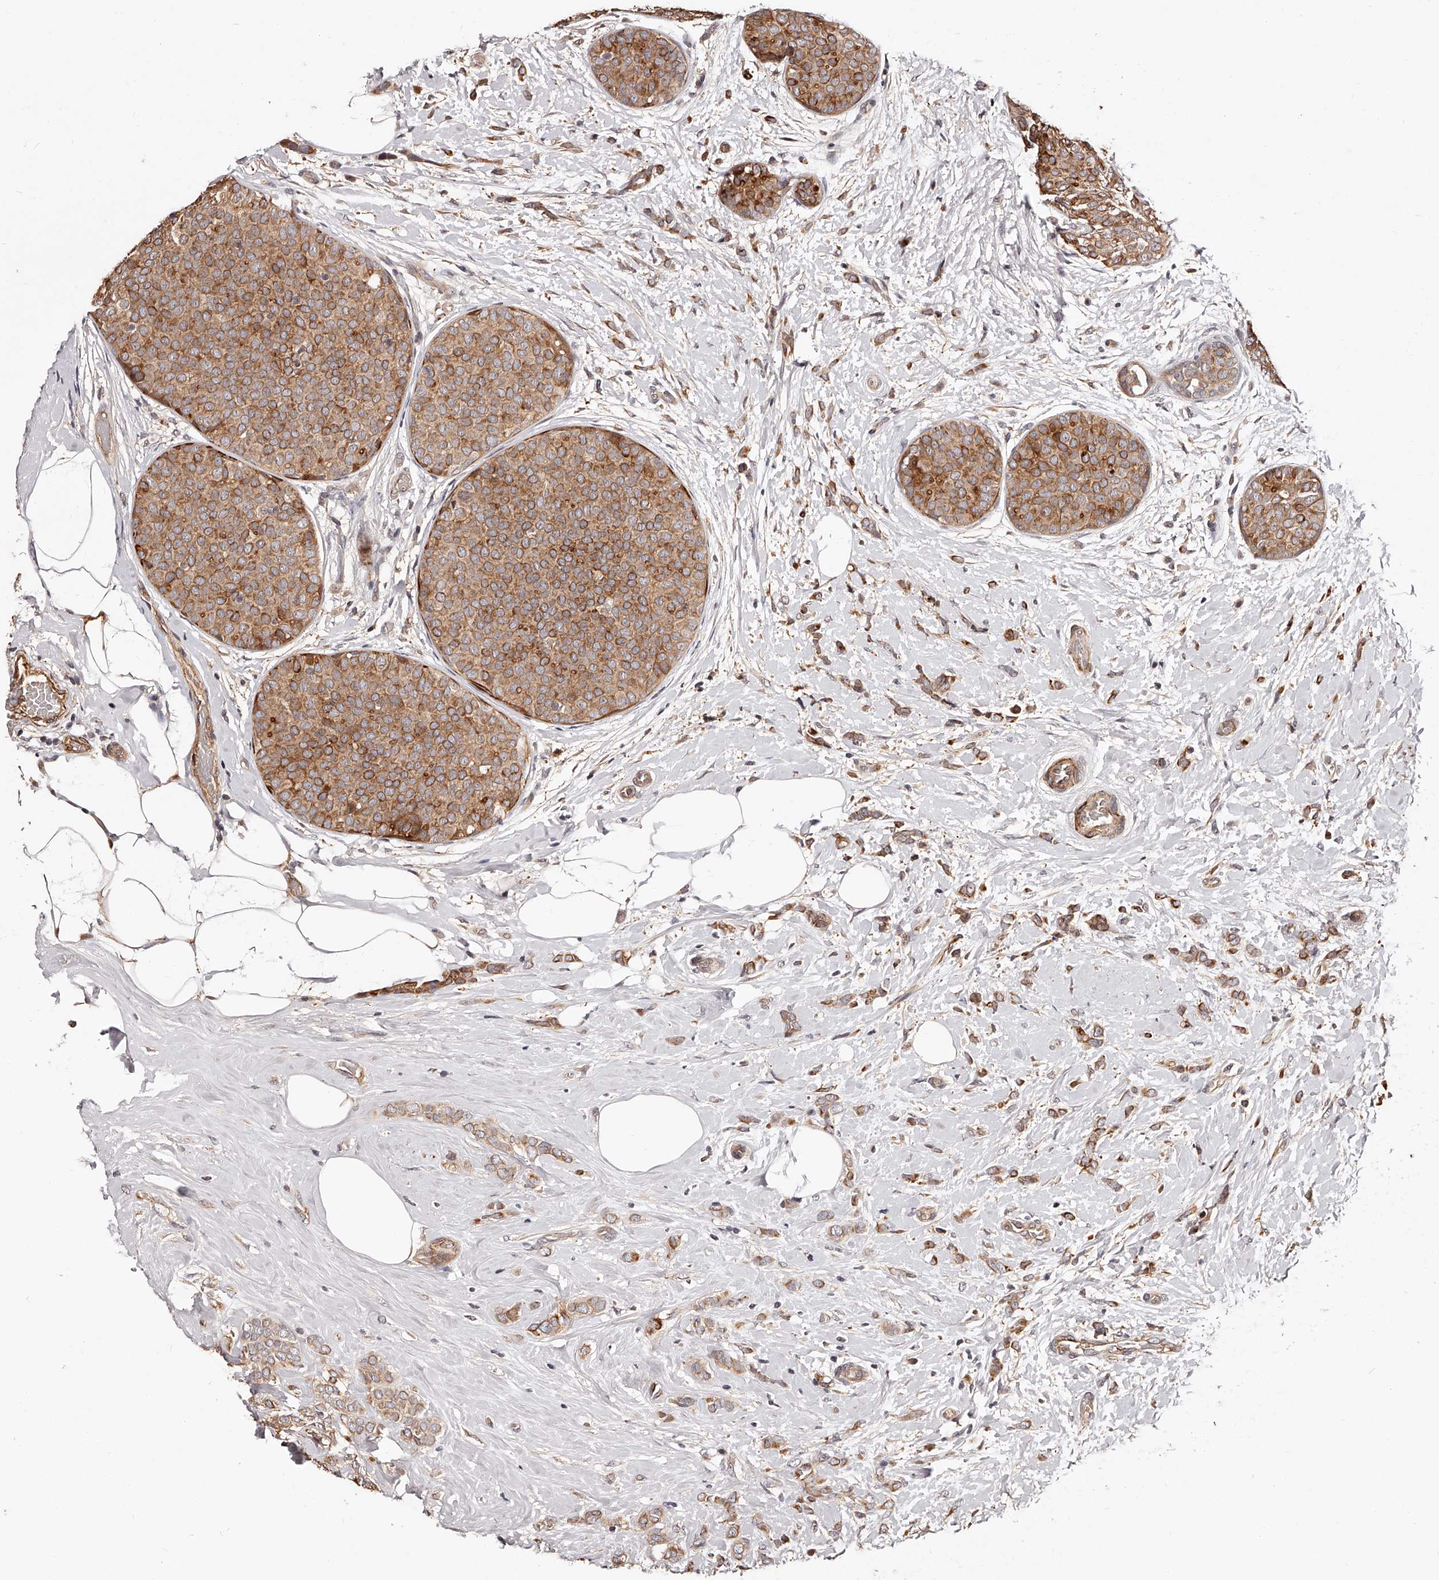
{"staining": {"intensity": "strong", "quantity": ">75%", "location": "cytoplasmic/membranous"}, "tissue": "breast cancer", "cell_type": "Tumor cells", "image_type": "cancer", "snomed": [{"axis": "morphology", "description": "Lobular carcinoma, in situ"}, {"axis": "morphology", "description": "Lobular carcinoma"}, {"axis": "topography", "description": "Breast"}], "caption": "Immunohistochemical staining of human lobular carcinoma in situ (breast) demonstrates high levels of strong cytoplasmic/membranous protein positivity in about >75% of tumor cells.", "gene": "CUL7", "patient": {"sex": "female", "age": 41}}